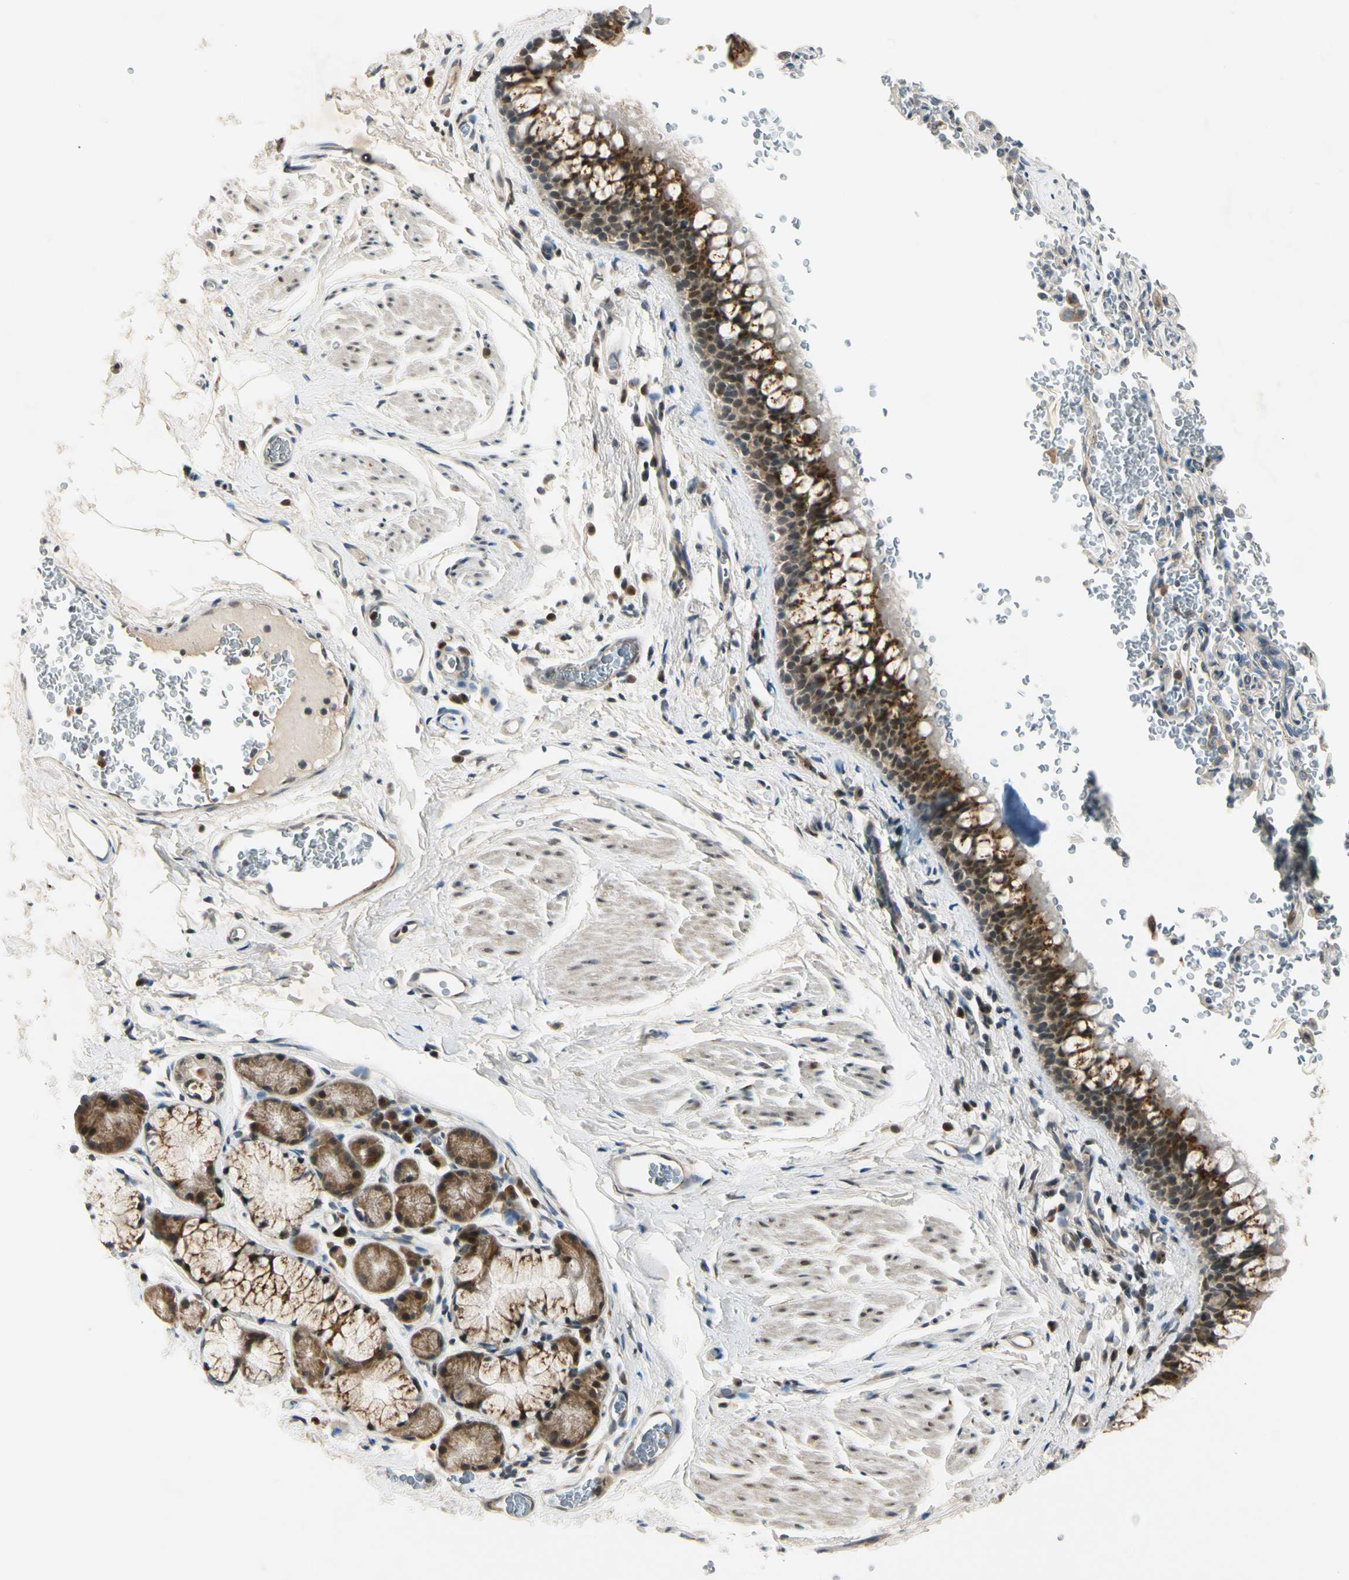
{"staining": {"intensity": "strong", "quantity": ">75%", "location": "cytoplasmic/membranous"}, "tissue": "bronchus", "cell_type": "Respiratory epithelial cells", "image_type": "normal", "snomed": [{"axis": "morphology", "description": "Normal tissue, NOS"}, {"axis": "morphology", "description": "Malignant melanoma, Metastatic site"}, {"axis": "topography", "description": "Bronchus"}, {"axis": "topography", "description": "Lung"}], "caption": "Protein staining by IHC exhibits strong cytoplasmic/membranous expression in about >75% of respiratory epithelial cells in normal bronchus.", "gene": "RPS6KB2", "patient": {"sex": "male", "age": 64}}